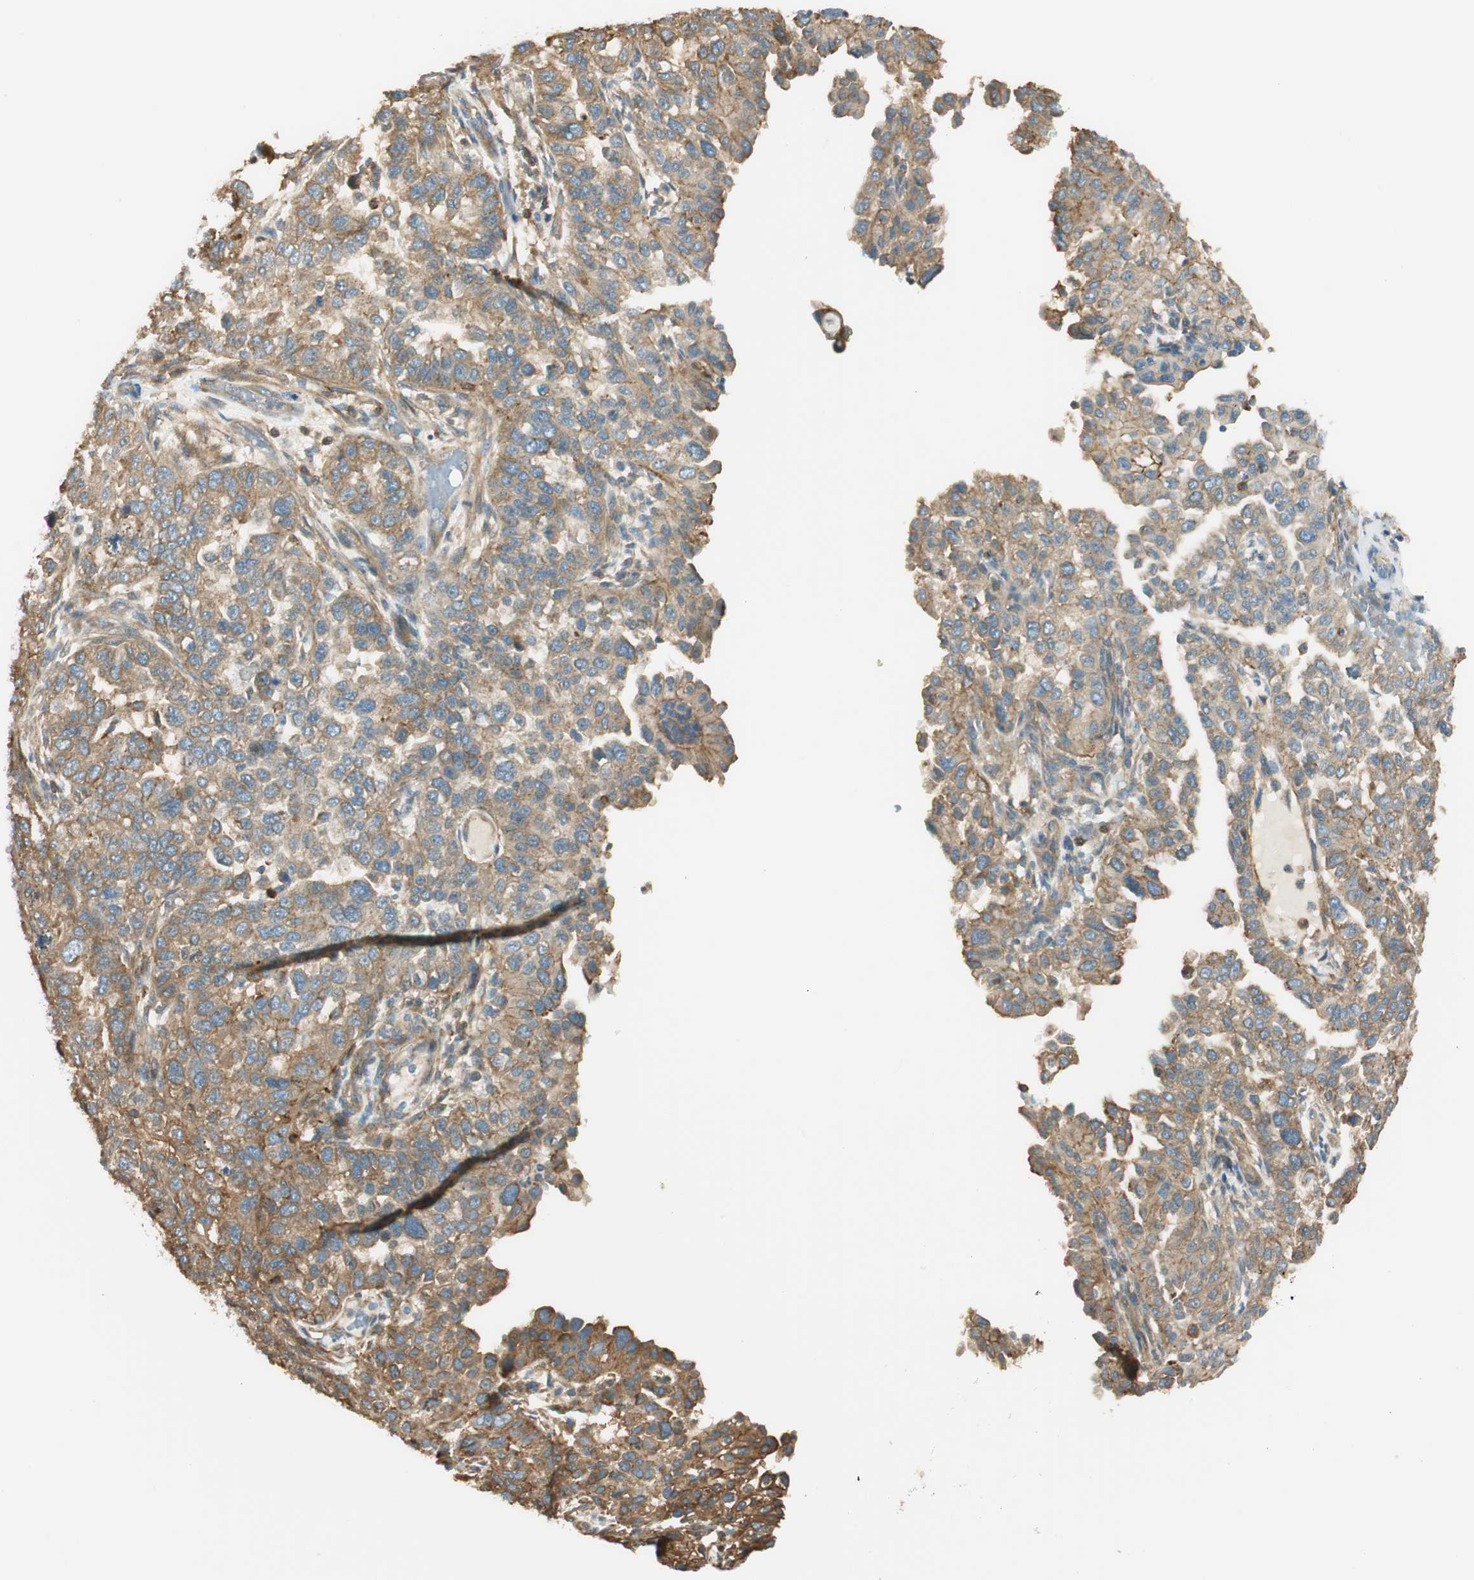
{"staining": {"intensity": "moderate", "quantity": ">75%", "location": "cytoplasmic/membranous"}, "tissue": "endometrial cancer", "cell_type": "Tumor cells", "image_type": "cancer", "snomed": [{"axis": "morphology", "description": "Adenocarcinoma, NOS"}, {"axis": "topography", "description": "Endometrium"}], "caption": "Immunohistochemical staining of endometrial cancer reveals medium levels of moderate cytoplasmic/membranous staining in about >75% of tumor cells.", "gene": "PI4K2B", "patient": {"sex": "female", "age": 85}}